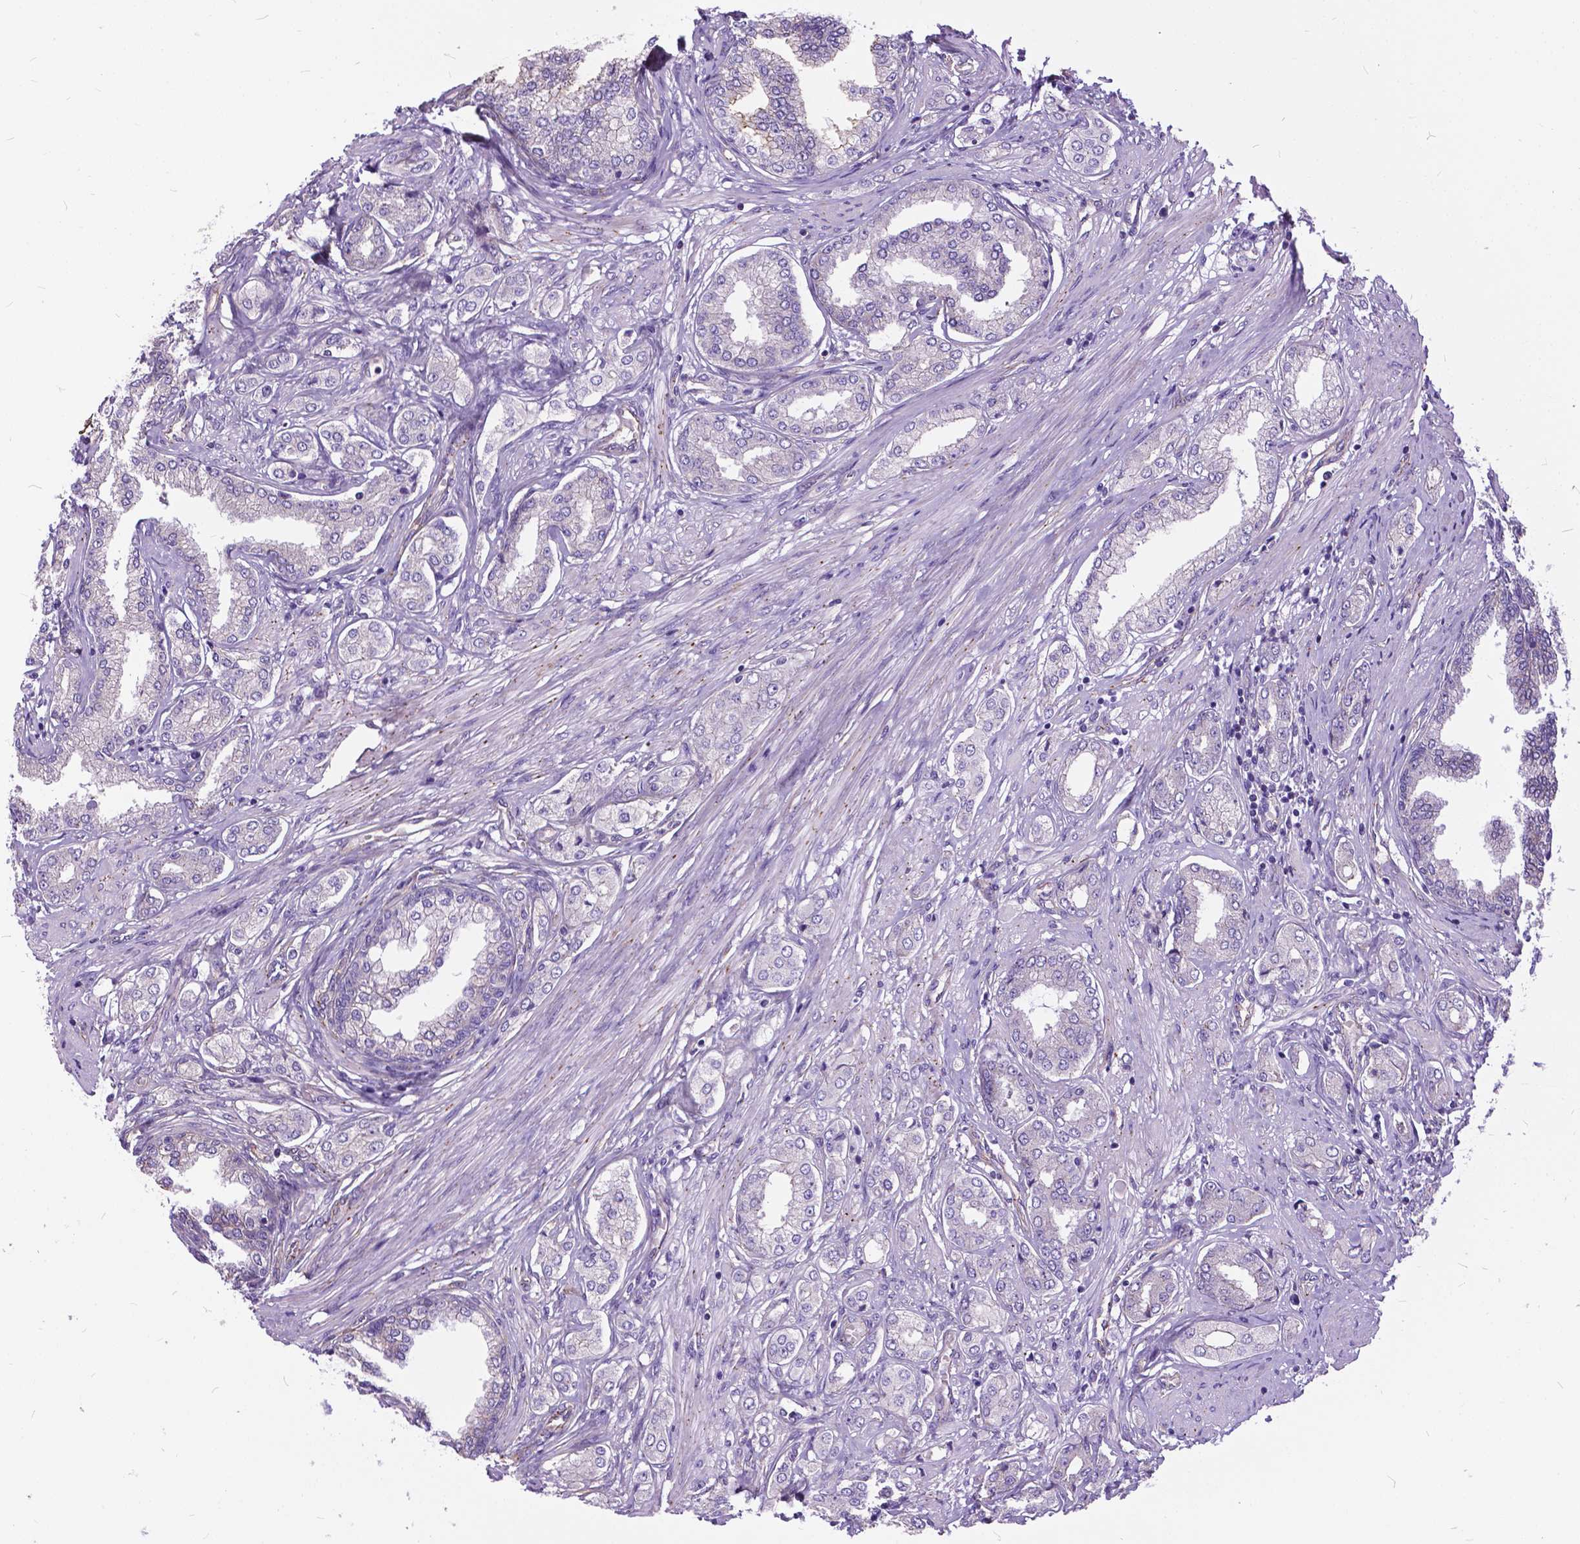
{"staining": {"intensity": "weak", "quantity": "<25%", "location": "cytoplasmic/membranous"}, "tissue": "prostate cancer", "cell_type": "Tumor cells", "image_type": "cancer", "snomed": [{"axis": "morphology", "description": "Adenocarcinoma, NOS"}, {"axis": "topography", "description": "Prostate"}], "caption": "A micrograph of human adenocarcinoma (prostate) is negative for staining in tumor cells. (DAB (3,3'-diaminobenzidine) IHC visualized using brightfield microscopy, high magnification).", "gene": "FLT4", "patient": {"sex": "male", "age": 63}}